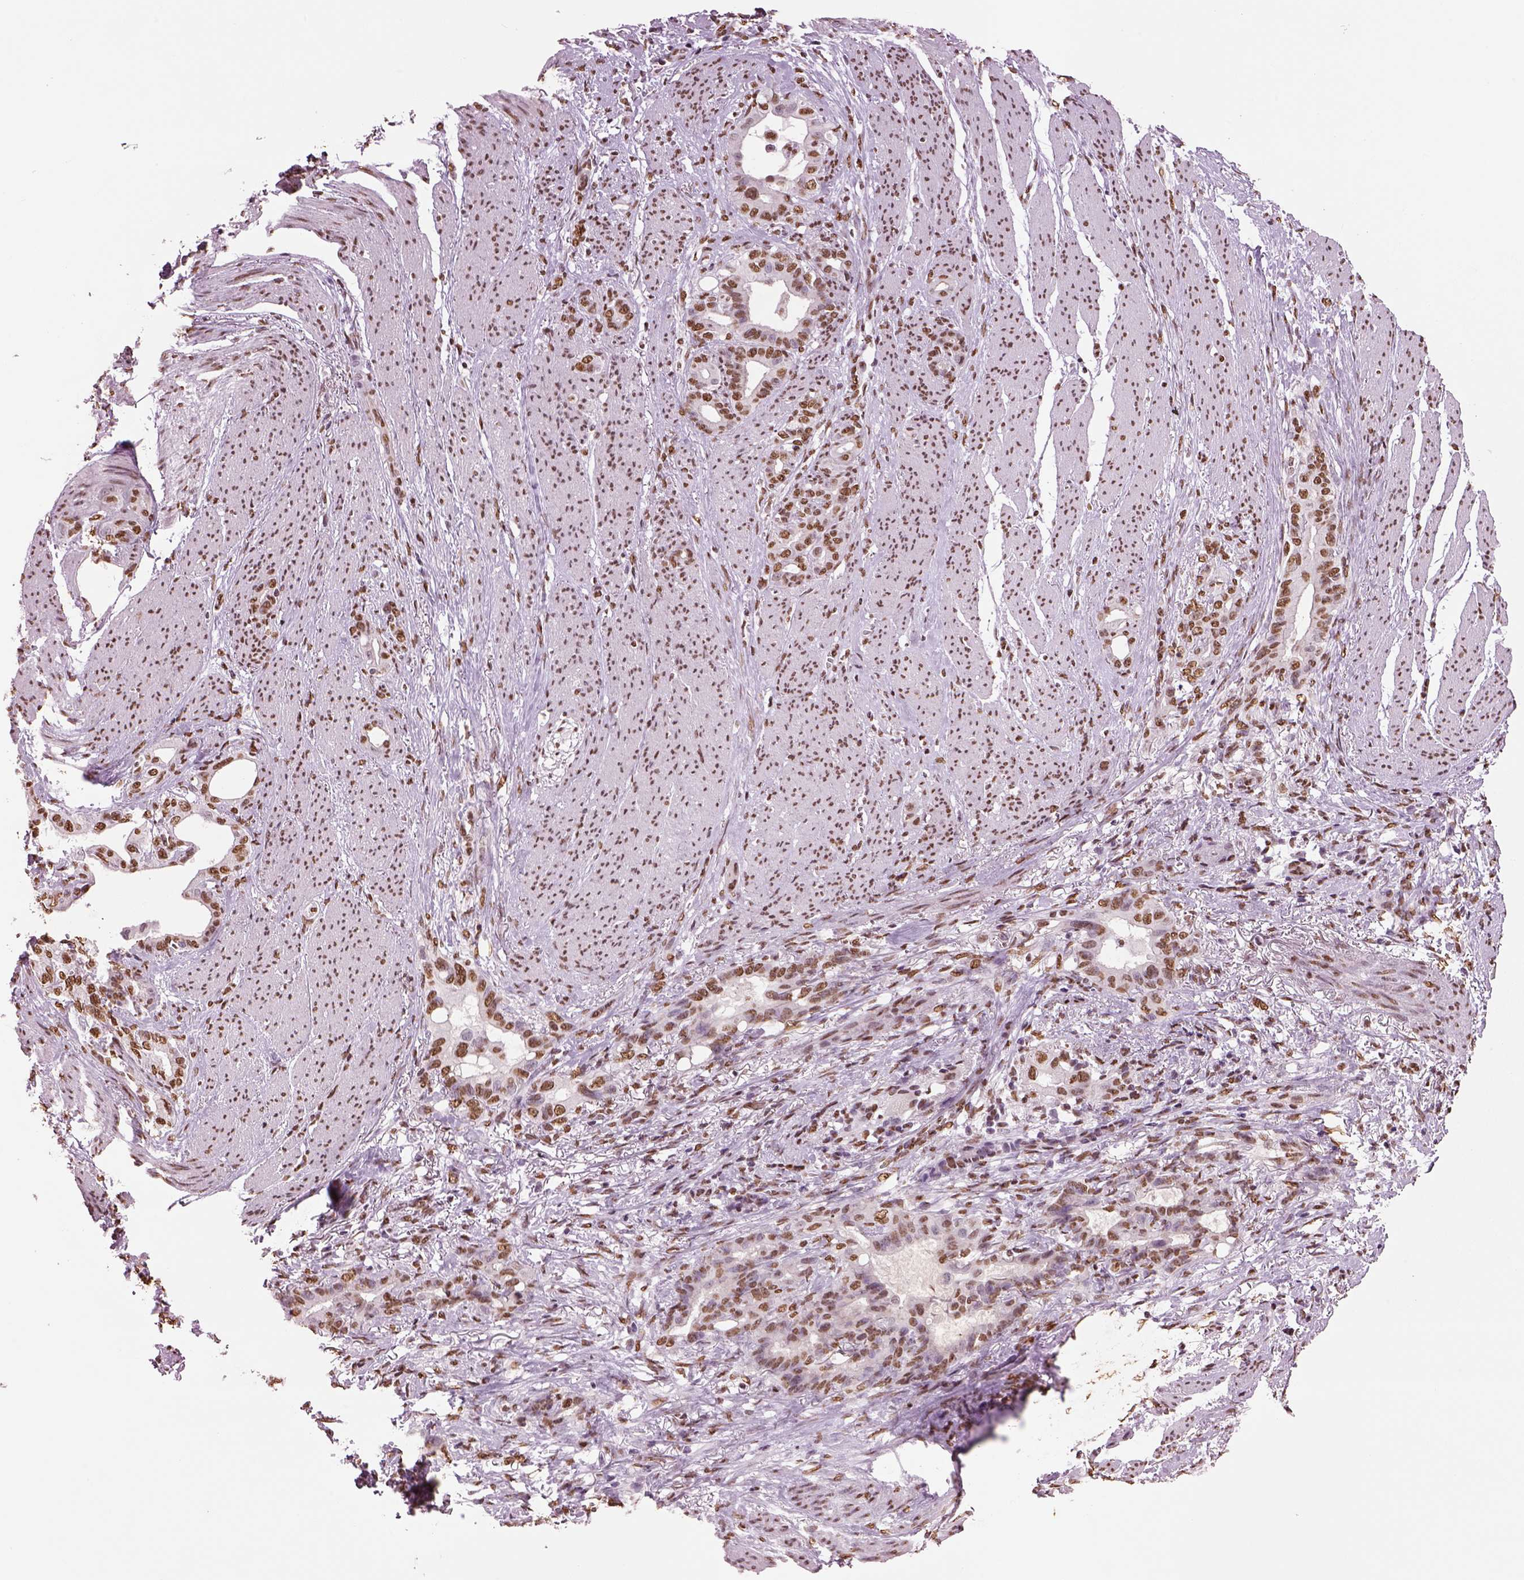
{"staining": {"intensity": "moderate", "quantity": ">75%", "location": "nuclear"}, "tissue": "stomach cancer", "cell_type": "Tumor cells", "image_type": "cancer", "snomed": [{"axis": "morphology", "description": "Normal tissue, NOS"}, {"axis": "morphology", "description": "Adenocarcinoma, NOS"}, {"axis": "topography", "description": "Esophagus"}, {"axis": "topography", "description": "Stomach, upper"}], "caption": "Tumor cells show moderate nuclear positivity in approximately >75% of cells in stomach cancer (adenocarcinoma). (Brightfield microscopy of DAB IHC at high magnification).", "gene": "DDX3X", "patient": {"sex": "male", "age": 62}}